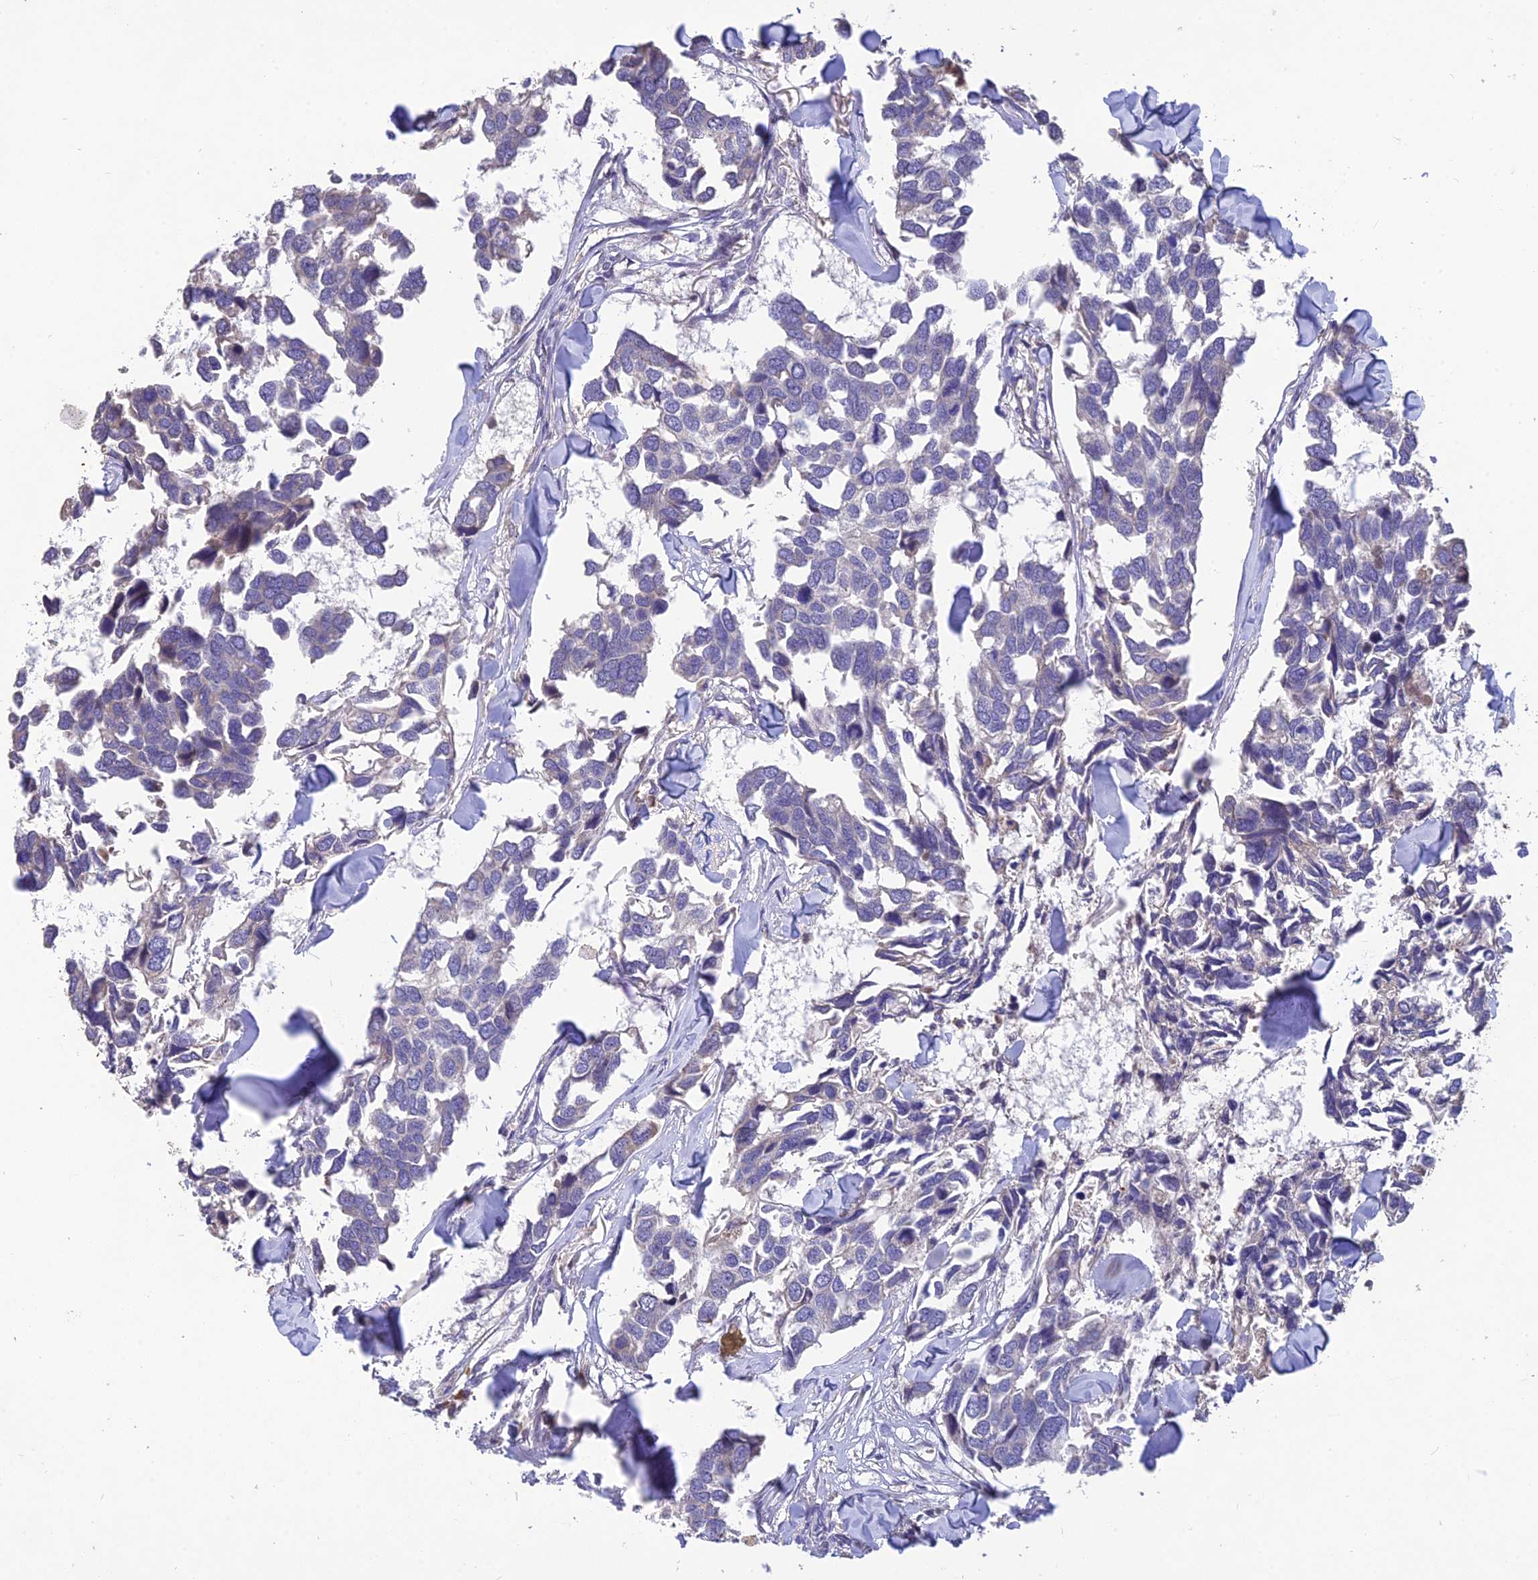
{"staining": {"intensity": "negative", "quantity": "none", "location": "none"}, "tissue": "breast cancer", "cell_type": "Tumor cells", "image_type": "cancer", "snomed": [{"axis": "morphology", "description": "Duct carcinoma"}, {"axis": "topography", "description": "Breast"}], "caption": "A high-resolution histopathology image shows IHC staining of invasive ductal carcinoma (breast), which reveals no significant staining in tumor cells.", "gene": "DENND5B", "patient": {"sex": "female", "age": 83}}